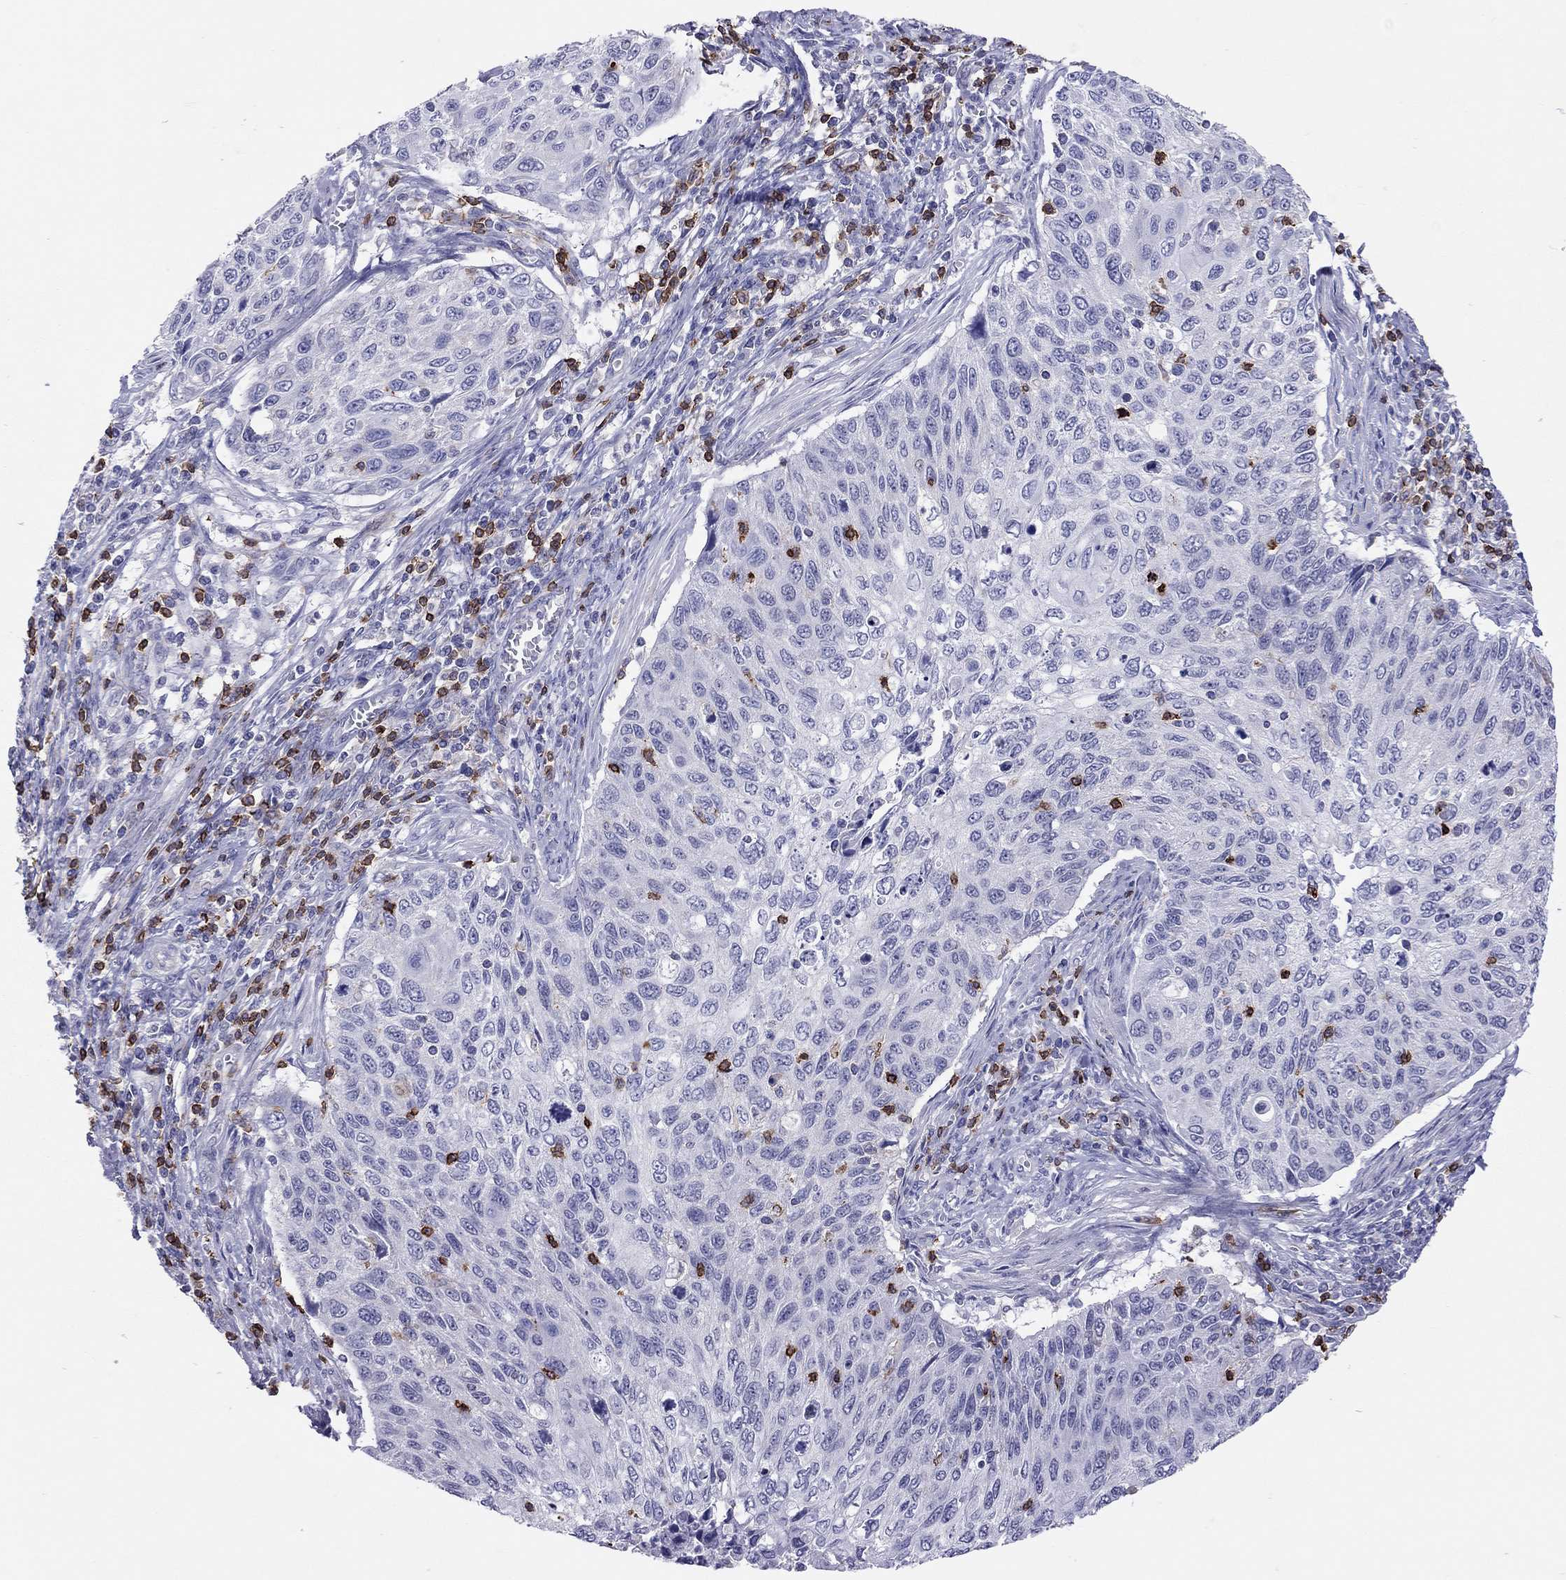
{"staining": {"intensity": "negative", "quantity": "none", "location": "none"}, "tissue": "cervical cancer", "cell_type": "Tumor cells", "image_type": "cancer", "snomed": [{"axis": "morphology", "description": "Squamous cell carcinoma, NOS"}, {"axis": "topography", "description": "Cervix"}], "caption": "This is an immunohistochemistry (IHC) photomicrograph of human squamous cell carcinoma (cervical). There is no staining in tumor cells.", "gene": "MND1", "patient": {"sex": "female", "age": 70}}